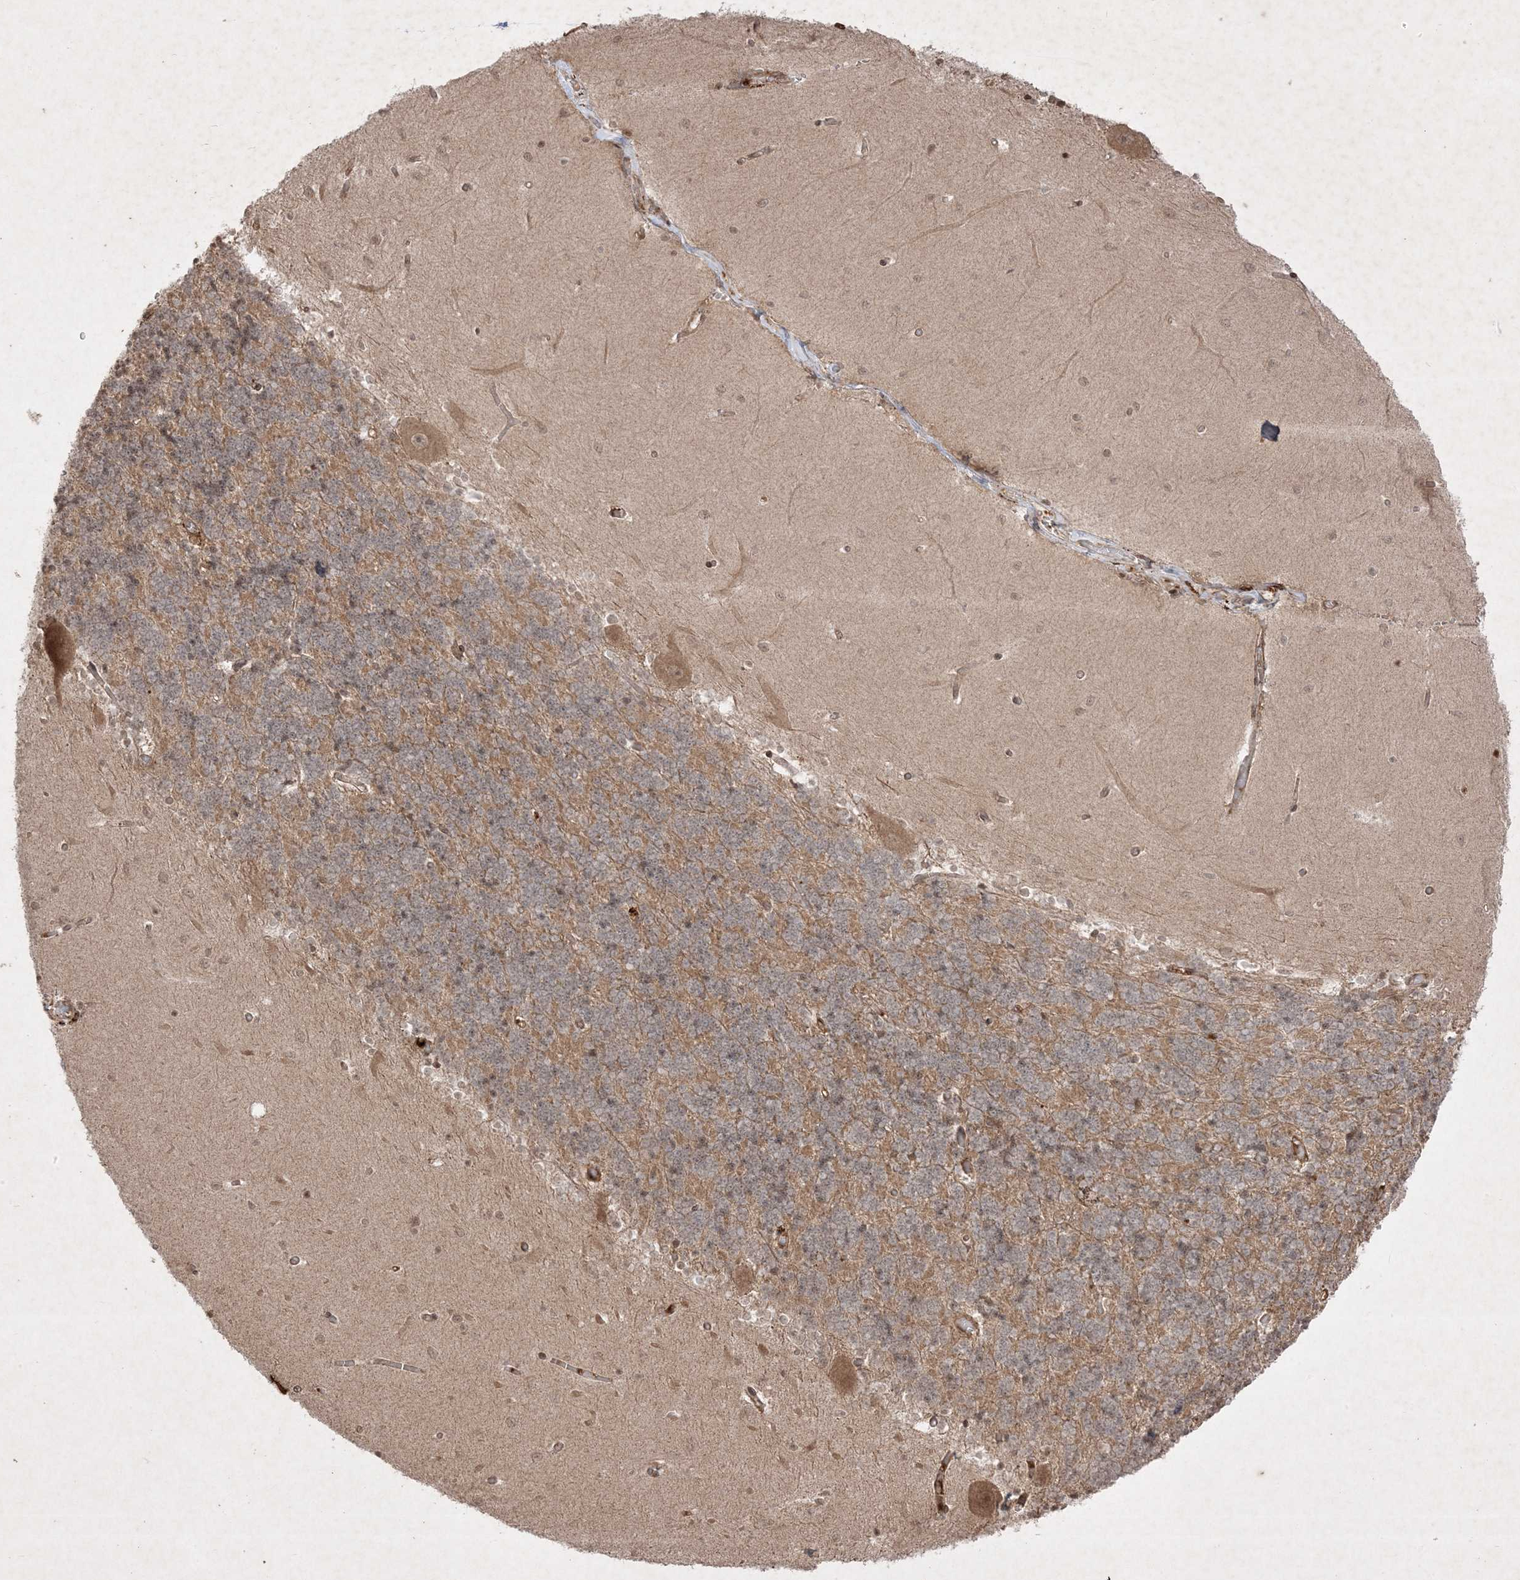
{"staining": {"intensity": "moderate", "quantity": ">75%", "location": "cytoplasmic/membranous"}, "tissue": "cerebellum", "cell_type": "Cells in granular layer", "image_type": "normal", "snomed": [{"axis": "morphology", "description": "Normal tissue, NOS"}, {"axis": "topography", "description": "Cerebellum"}], "caption": "The histopathology image exhibits immunohistochemical staining of unremarkable cerebellum. There is moderate cytoplasmic/membranous staining is identified in approximately >75% of cells in granular layer.", "gene": "PTK6", "patient": {"sex": "male", "age": 37}}